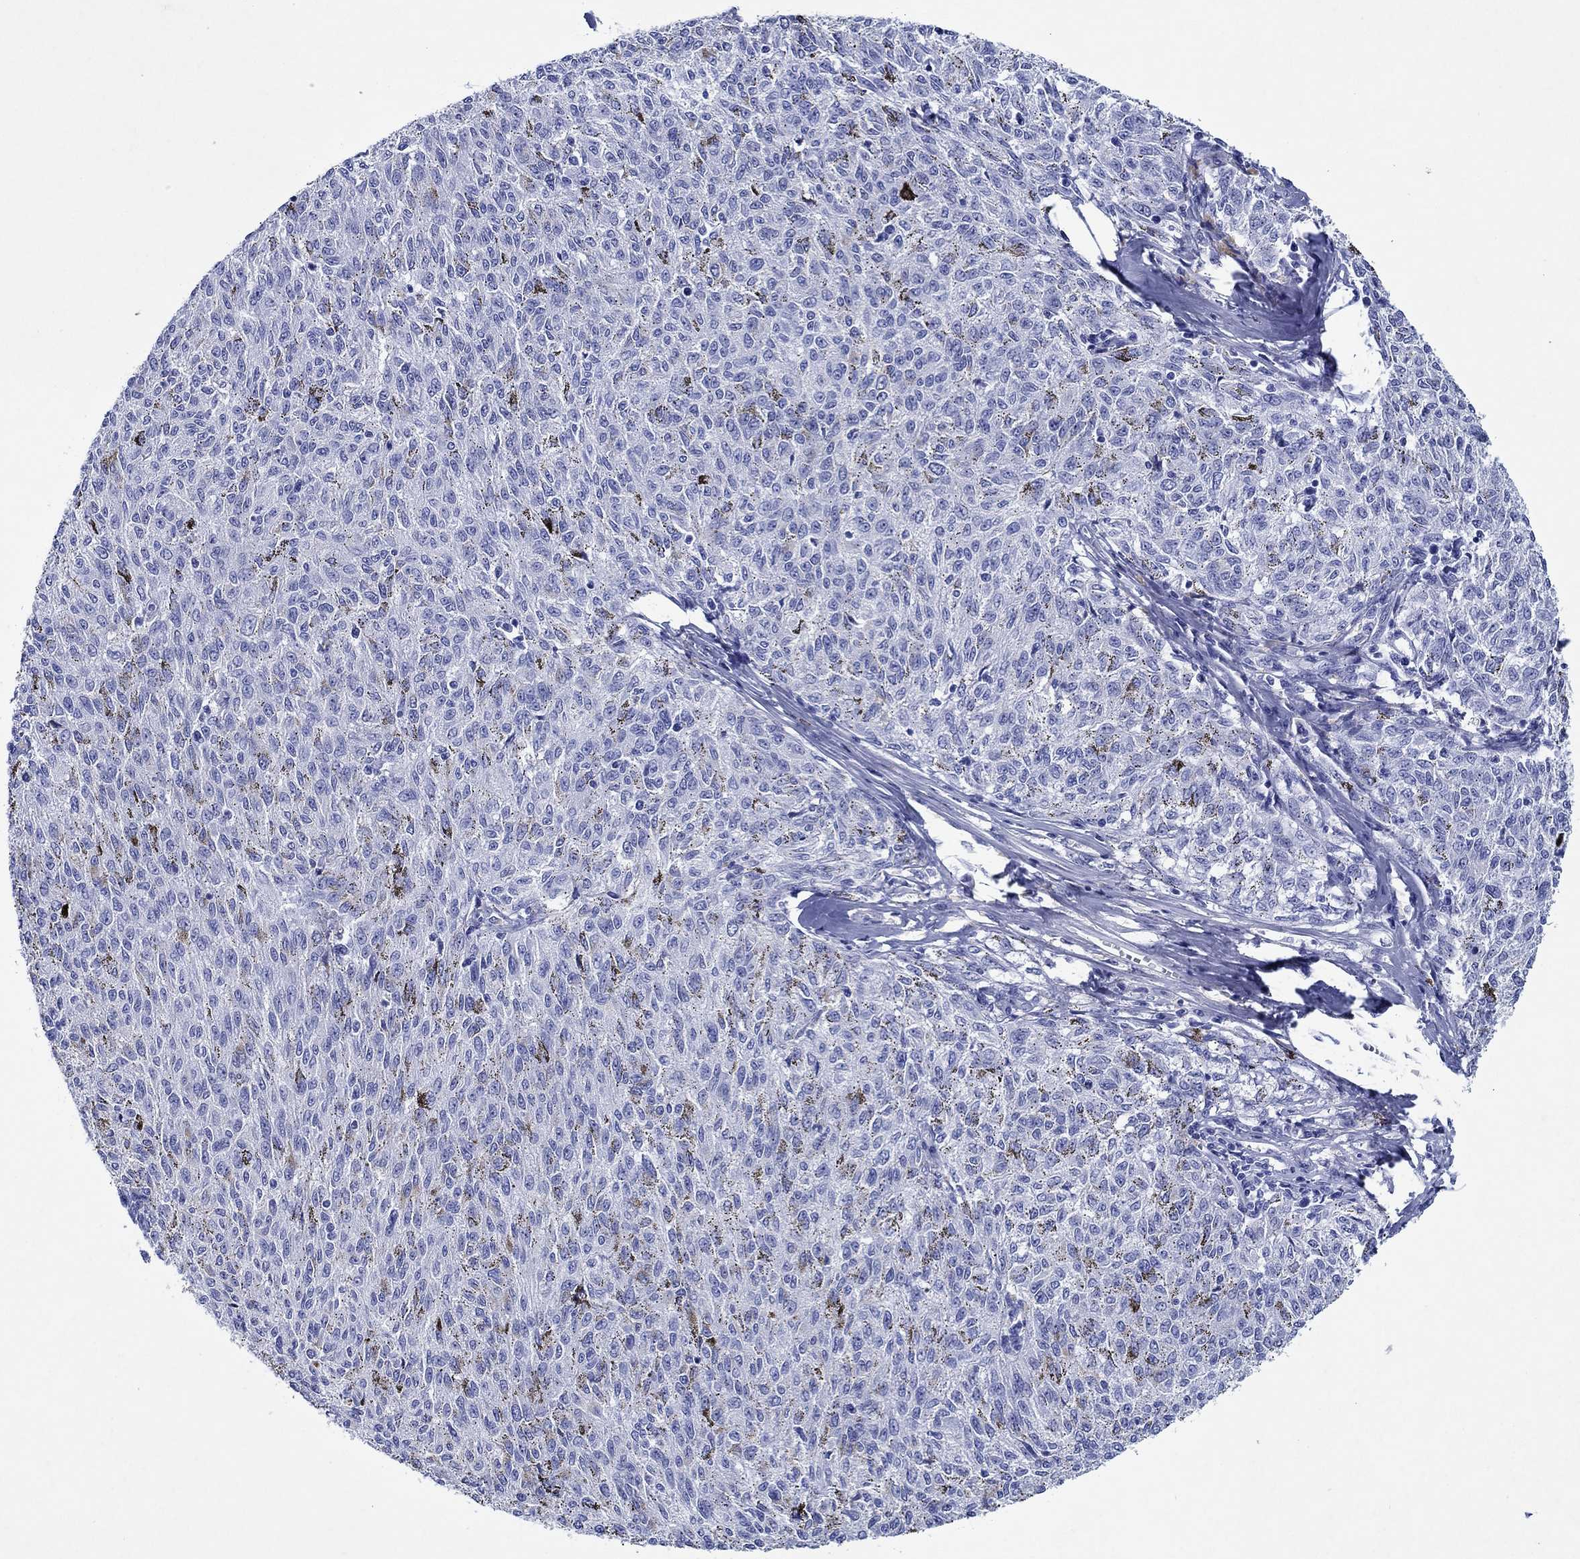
{"staining": {"intensity": "negative", "quantity": "none", "location": "none"}, "tissue": "melanoma", "cell_type": "Tumor cells", "image_type": "cancer", "snomed": [{"axis": "morphology", "description": "Malignant melanoma, NOS"}, {"axis": "topography", "description": "Skin"}], "caption": "Protein analysis of malignant melanoma exhibits no significant staining in tumor cells. (DAB immunohistochemistry with hematoxylin counter stain).", "gene": "EPX", "patient": {"sex": "female", "age": 72}}